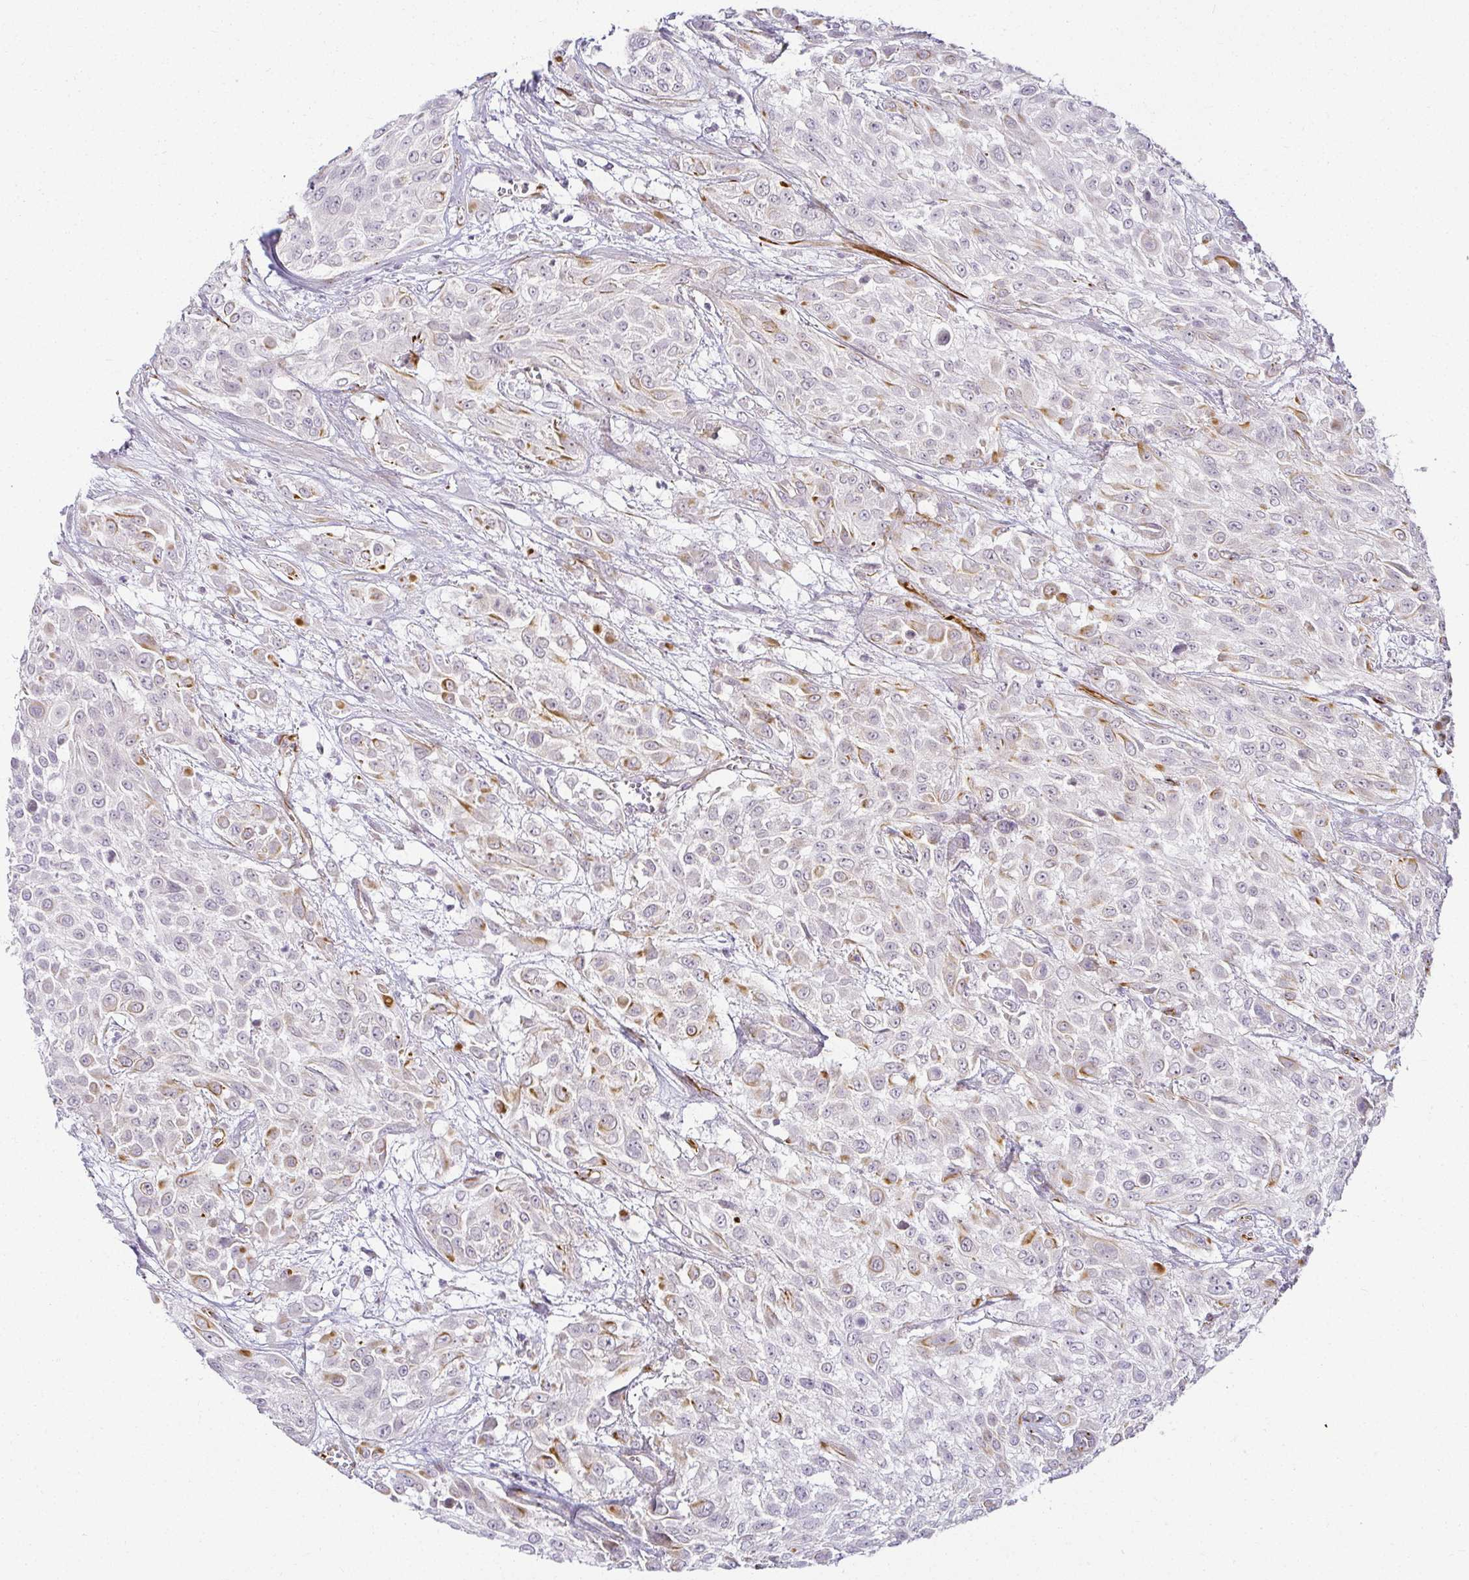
{"staining": {"intensity": "moderate", "quantity": "<25%", "location": "cytoplasmic/membranous"}, "tissue": "urothelial cancer", "cell_type": "Tumor cells", "image_type": "cancer", "snomed": [{"axis": "morphology", "description": "Urothelial carcinoma, High grade"}, {"axis": "topography", "description": "Urinary bladder"}], "caption": "Tumor cells reveal low levels of moderate cytoplasmic/membranous expression in approximately <25% of cells in human urothelial cancer.", "gene": "ACAN", "patient": {"sex": "male", "age": 57}}